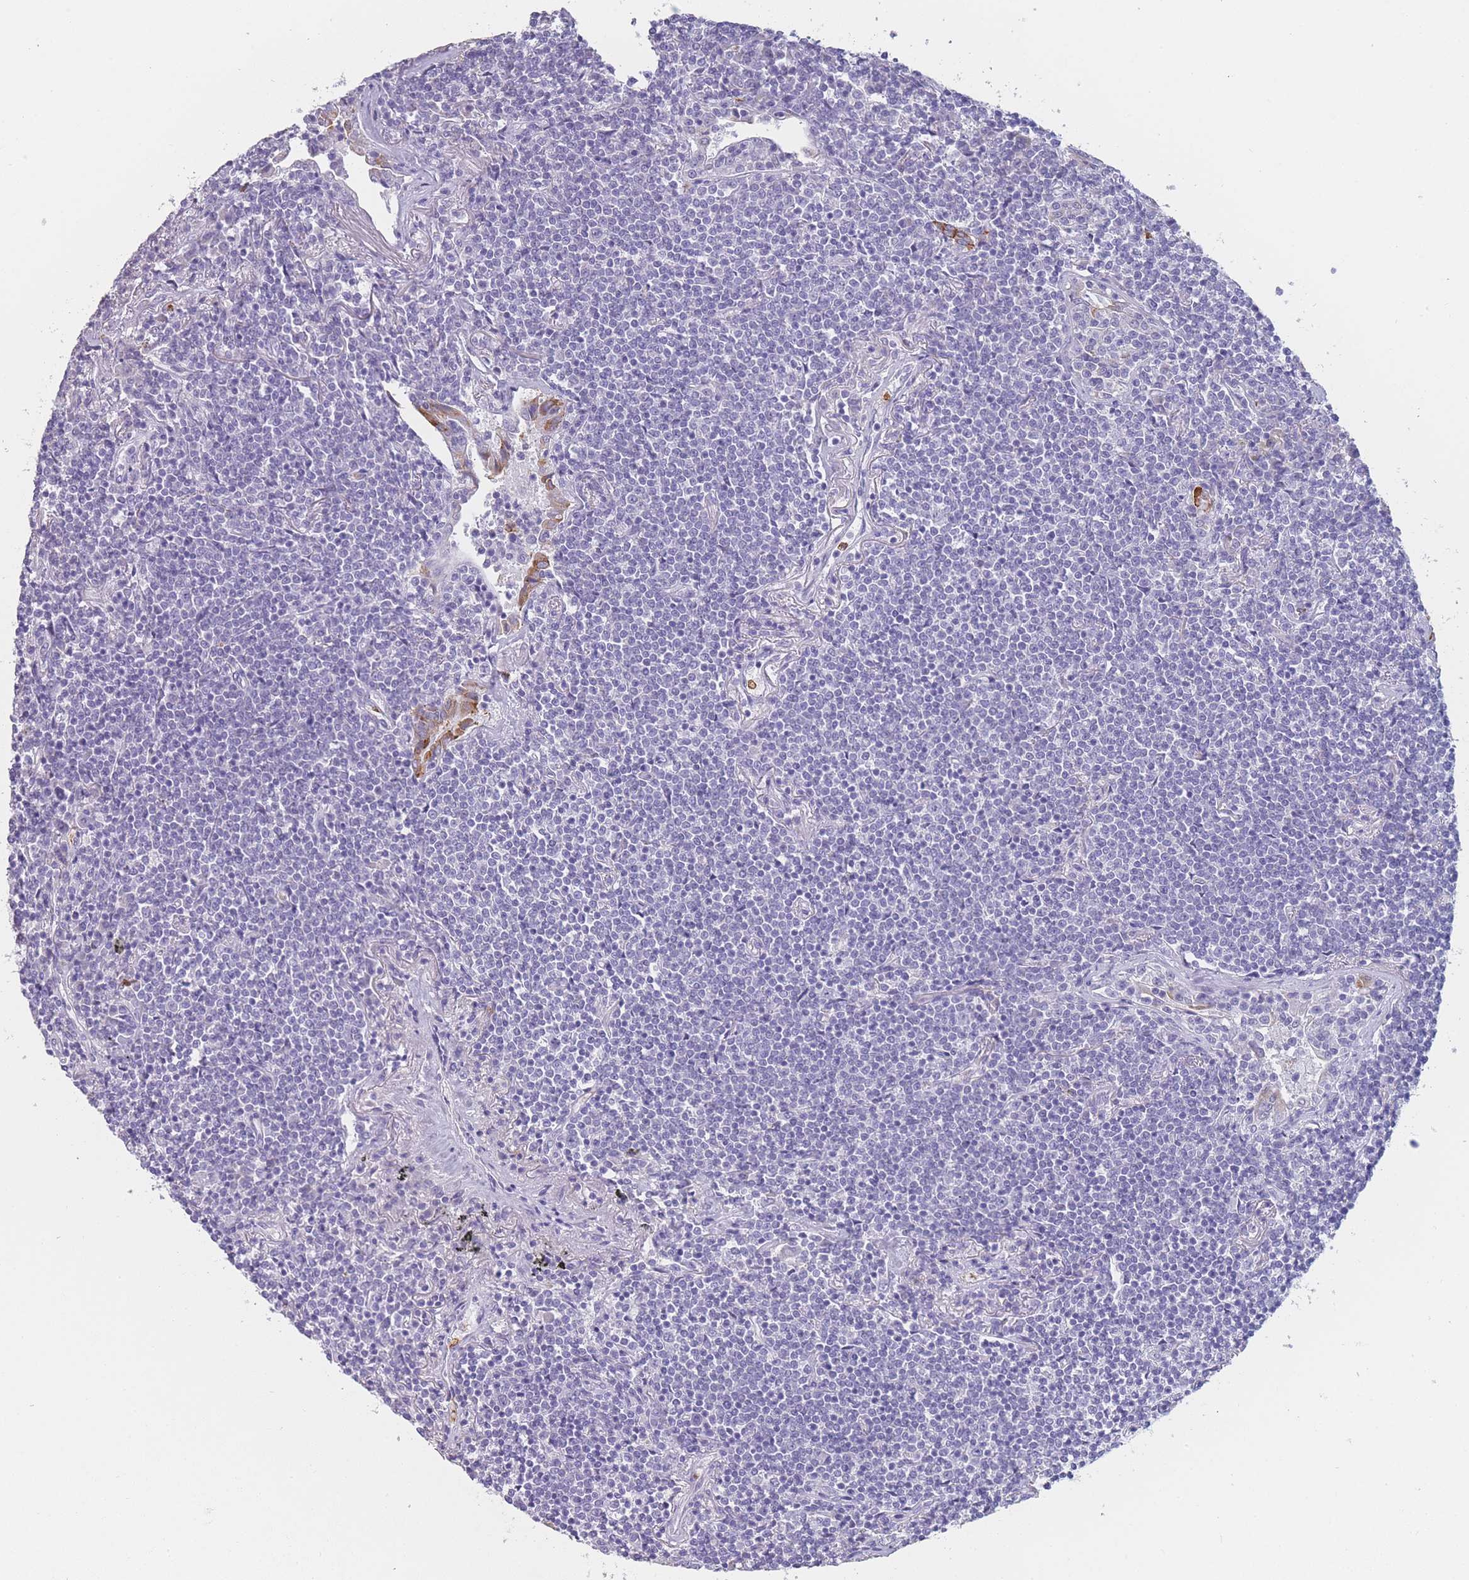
{"staining": {"intensity": "negative", "quantity": "none", "location": "none"}, "tissue": "lymphoma", "cell_type": "Tumor cells", "image_type": "cancer", "snomed": [{"axis": "morphology", "description": "Malignant lymphoma, non-Hodgkin's type, Low grade"}, {"axis": "topography", "description": "Lung"}], "caption": "Protein analysis of lymphoma displays no significant expression in tumor cells.", "gene": "ZNF627", "patient": {"sex": "female", "age": 71}}